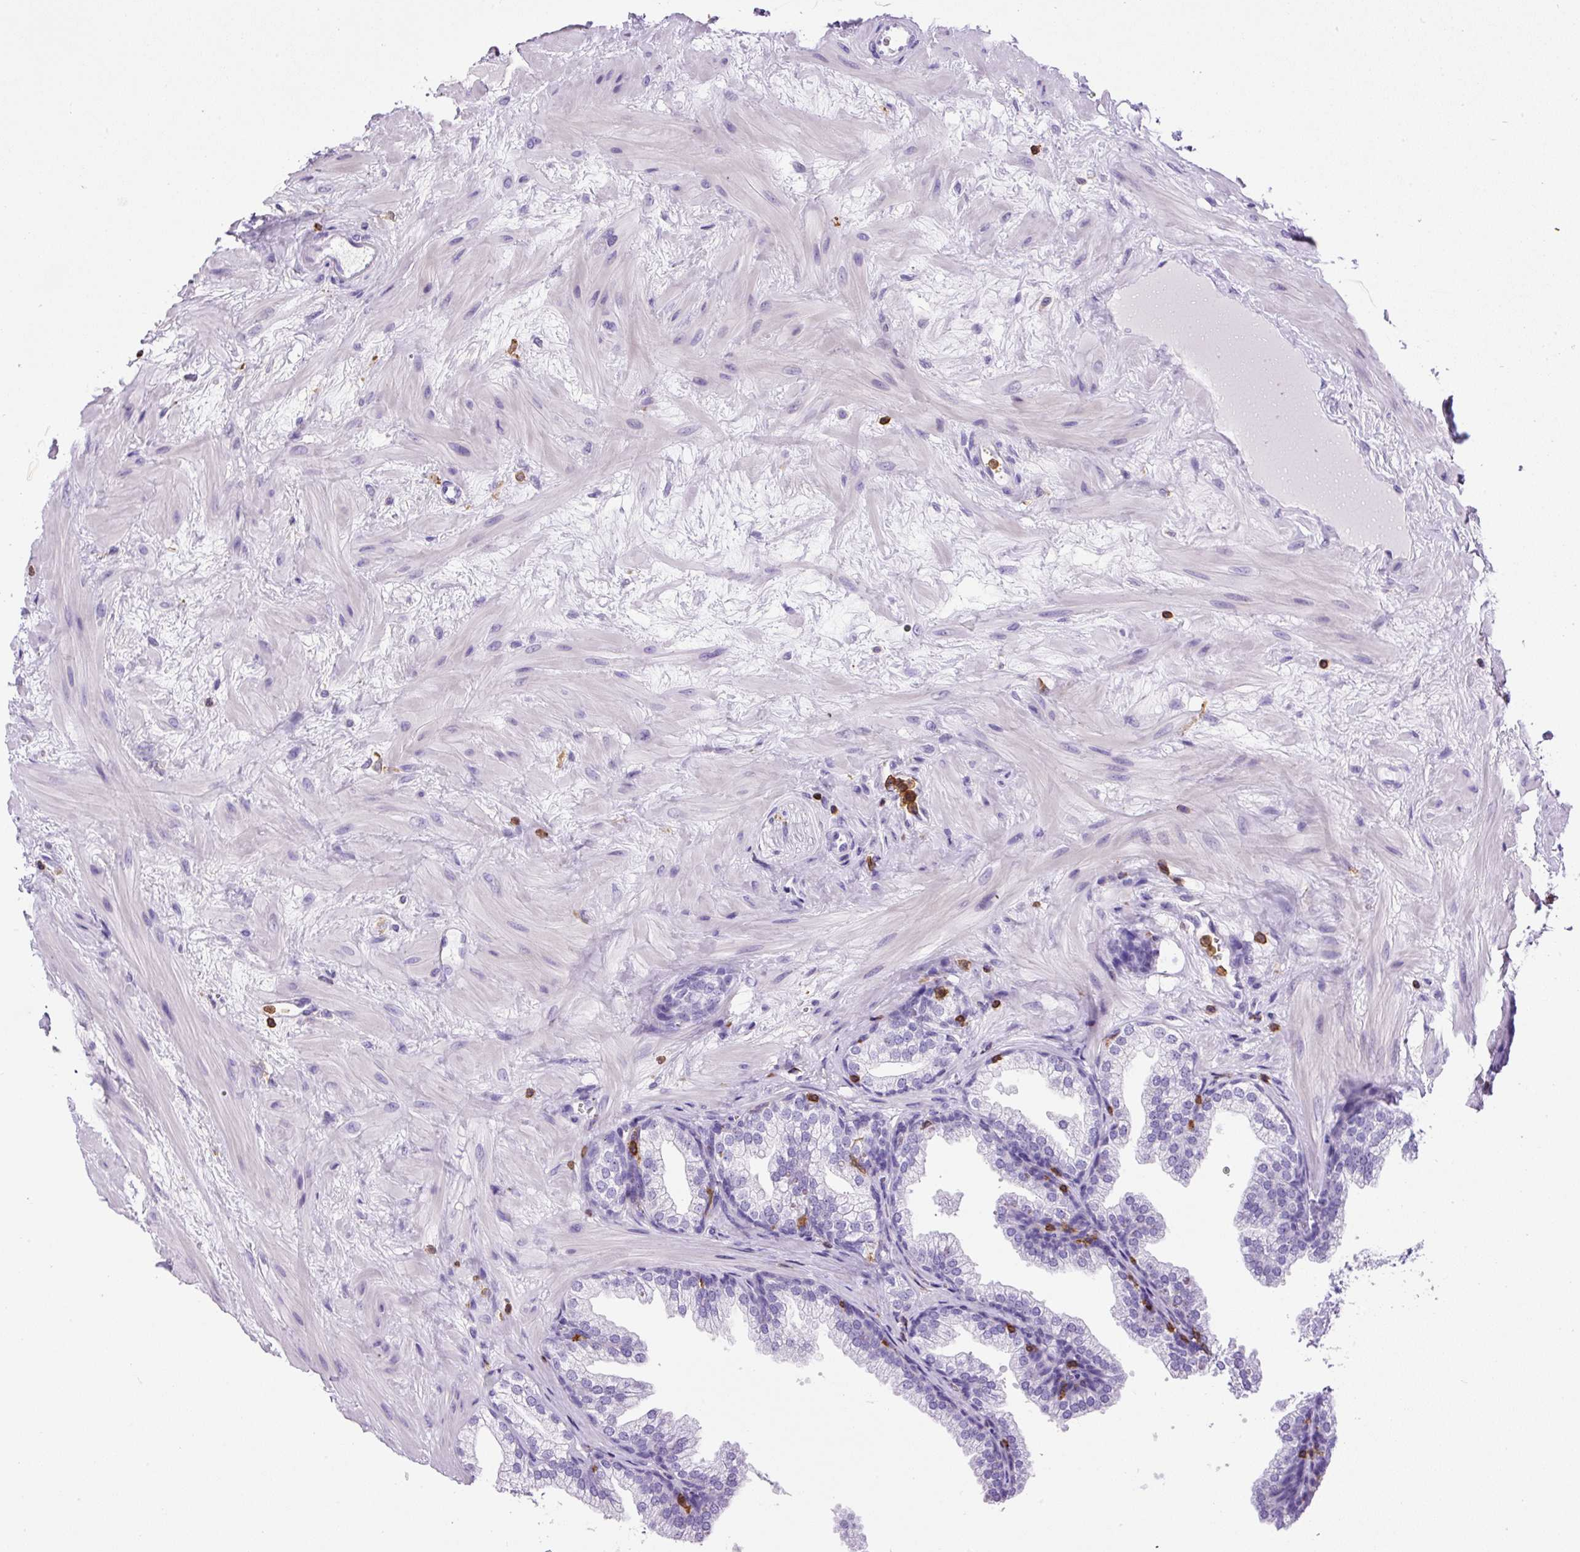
{"staining": {"intensity": "negative", "quantity": "none", "location": "none"}, "tissue": "prostate", "cell_type": "Glandular cells", "image_type": "normal", "snomed": [{"axis": "morphology", "description": "Normal tissue, NOS"}, {"axis": "topography", "description": "Prostate"}], "caption": "IHC of normal human prostate demonstrates no expression in glandular cells.", "gene": "FAM228B", "patient": {"sex": "male", "age": 37}}